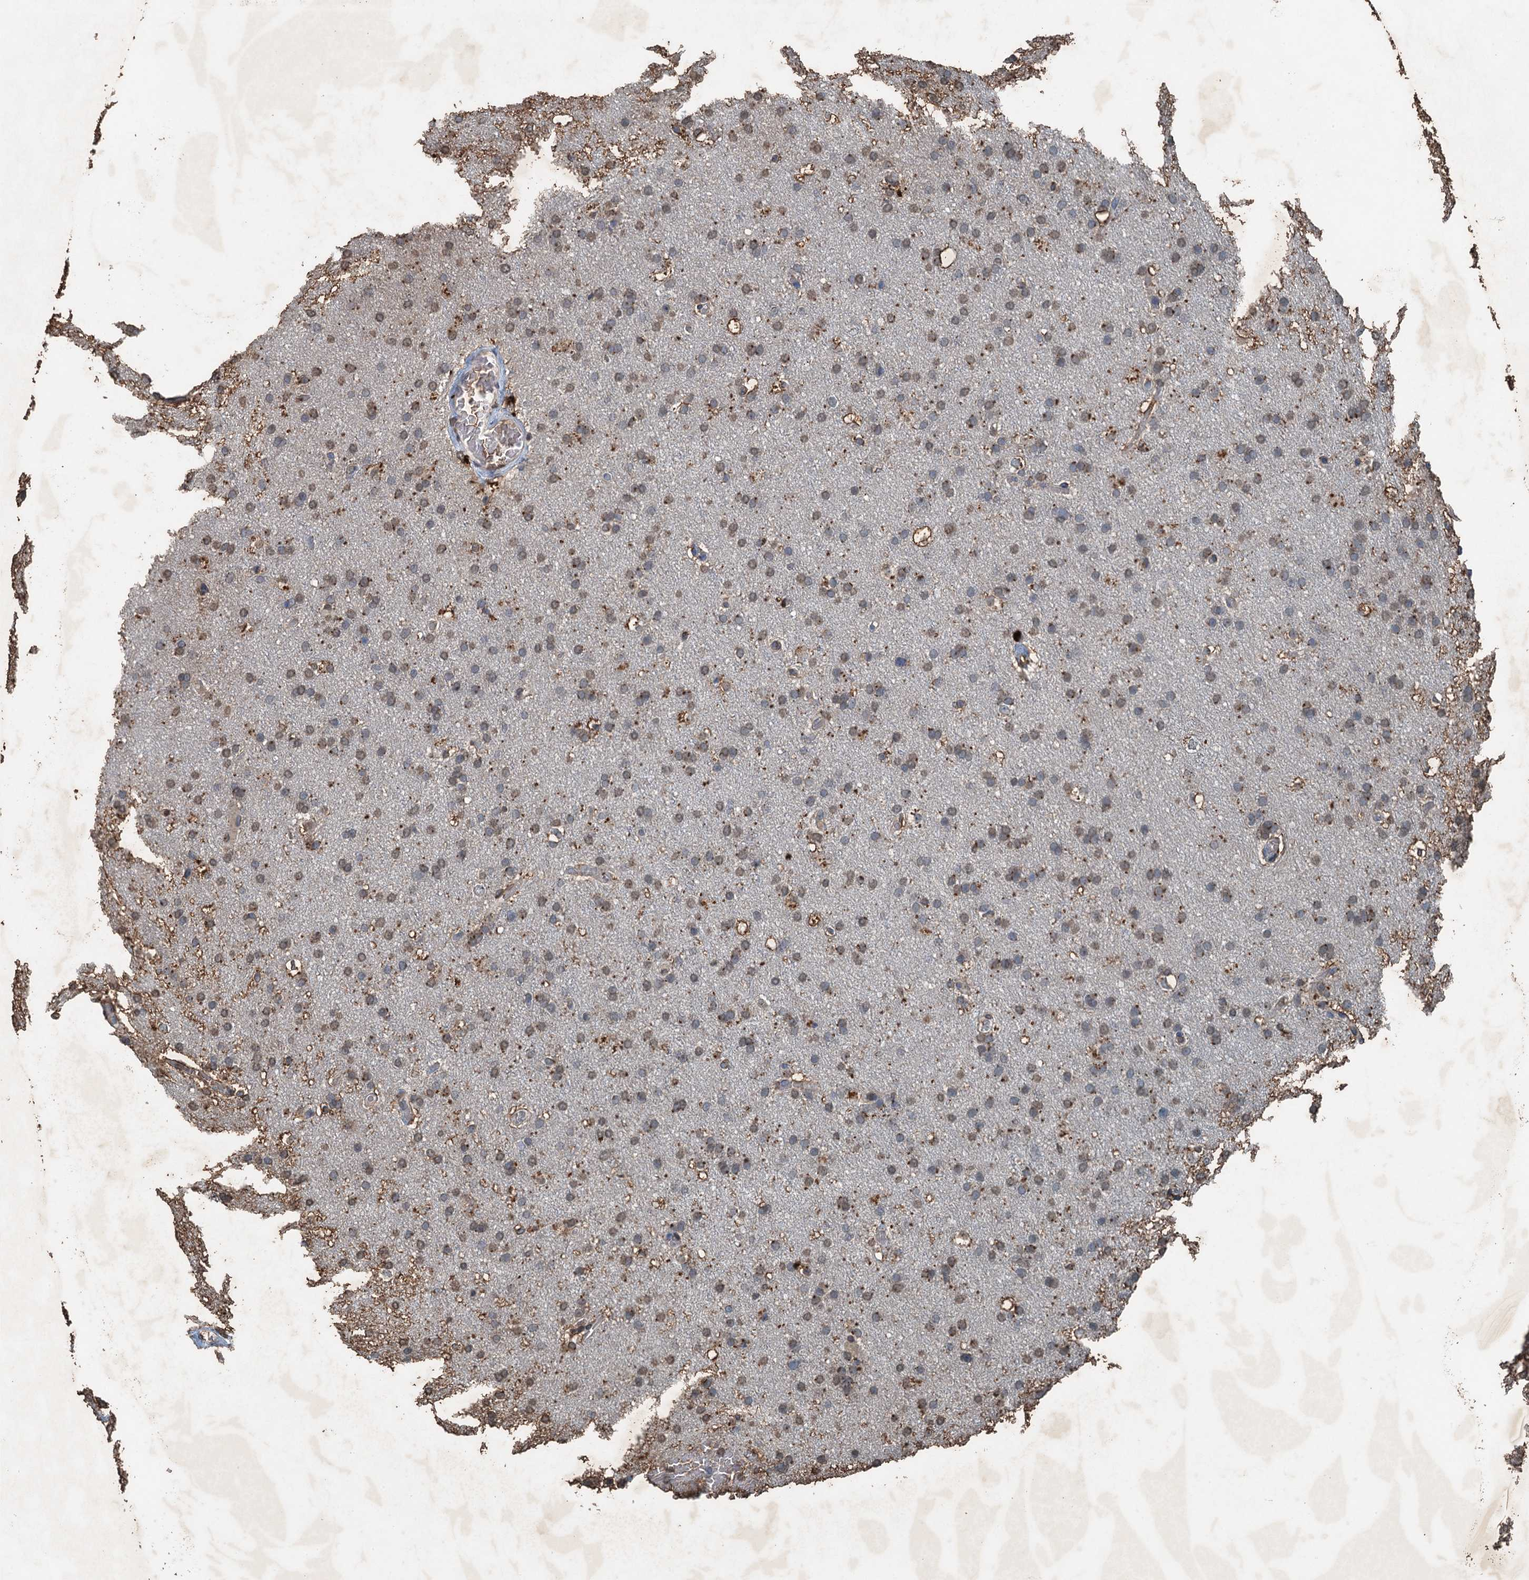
{"staining": {"intensity": "weak", "quantity": "25%-75%", "location": "cytoplasmic/membranous"}, "tissue": "glioma", "cell_type": "Tumor cells", "image_type": "cancer", "snomed": [{"axis": "morphology", "description": "Glioma, malignant, High grade"}, {"axis": "topography", "description": "Cerebral cortex"}], "caption": "IHC photomicrograph of neoplastic tissue: glioma stained using IHC displays low levels of weak protein expression localized specifically in the cytoplasmic/membranous of tumor cells, appearing as a cytoplasmic/membranous brown color.", "gene": "TCTN1", "patient": {"sex": "female", "age": 36}}